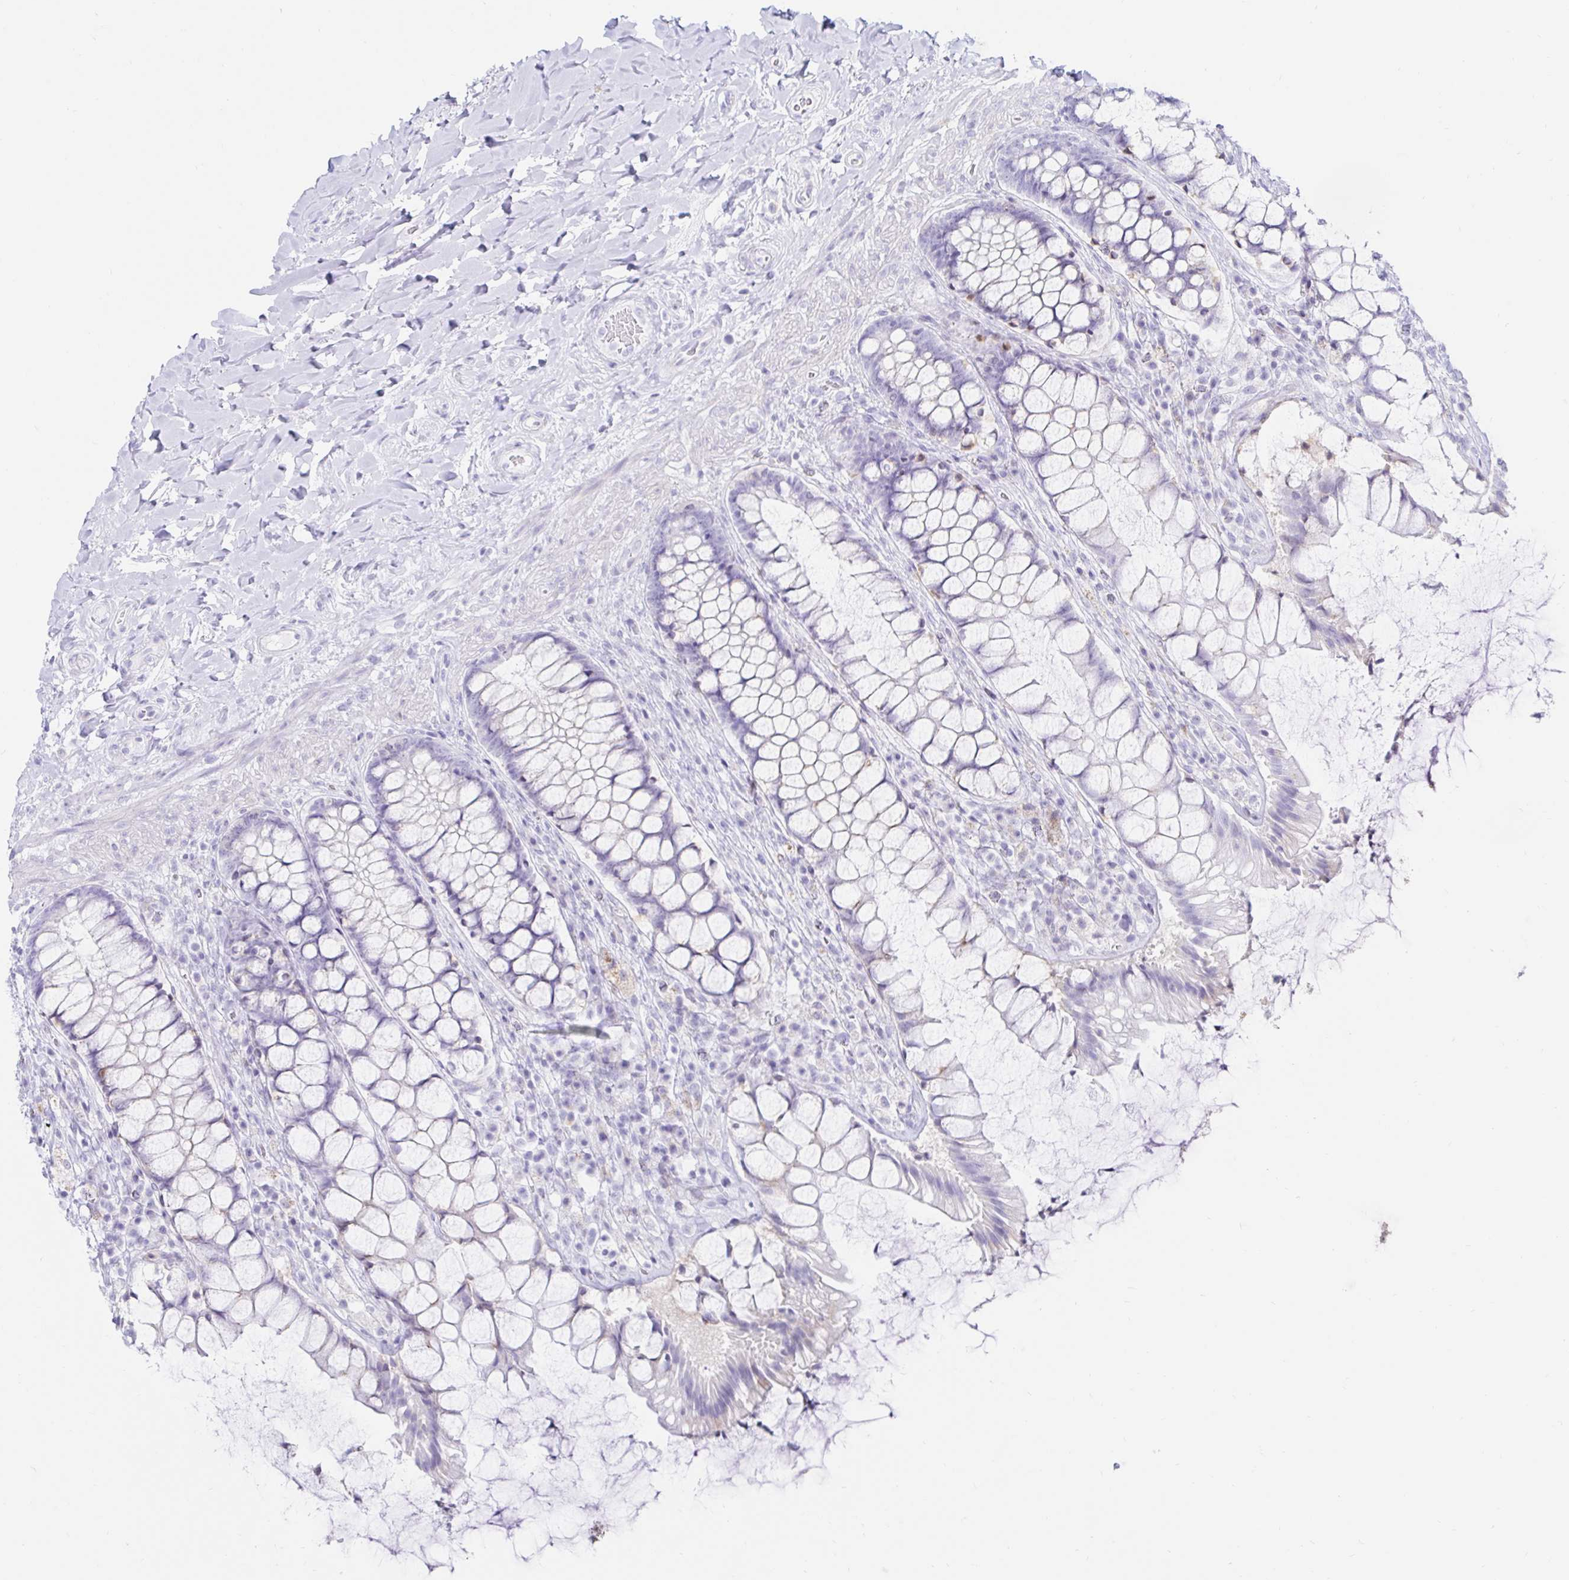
{"staining": {"intensity": "negative", "quantity": "none", "location": "none"}, "tissue": "rectum", "cell_type": "Glandular cells", "image_type": "normal", "snomed": [{"axis": "morphology", "description": "Normal tissue, NOS"}, {"axis": "topography", "description": "Rectum"}], "caption": "A micrograph of human rectum is negative for staining in glandular cells. (Immunohistochemistry (ihc), brightfield microscopy, high magnification).", "gene": "BEST1", "patient": {"sex": "female", "age": 58}}